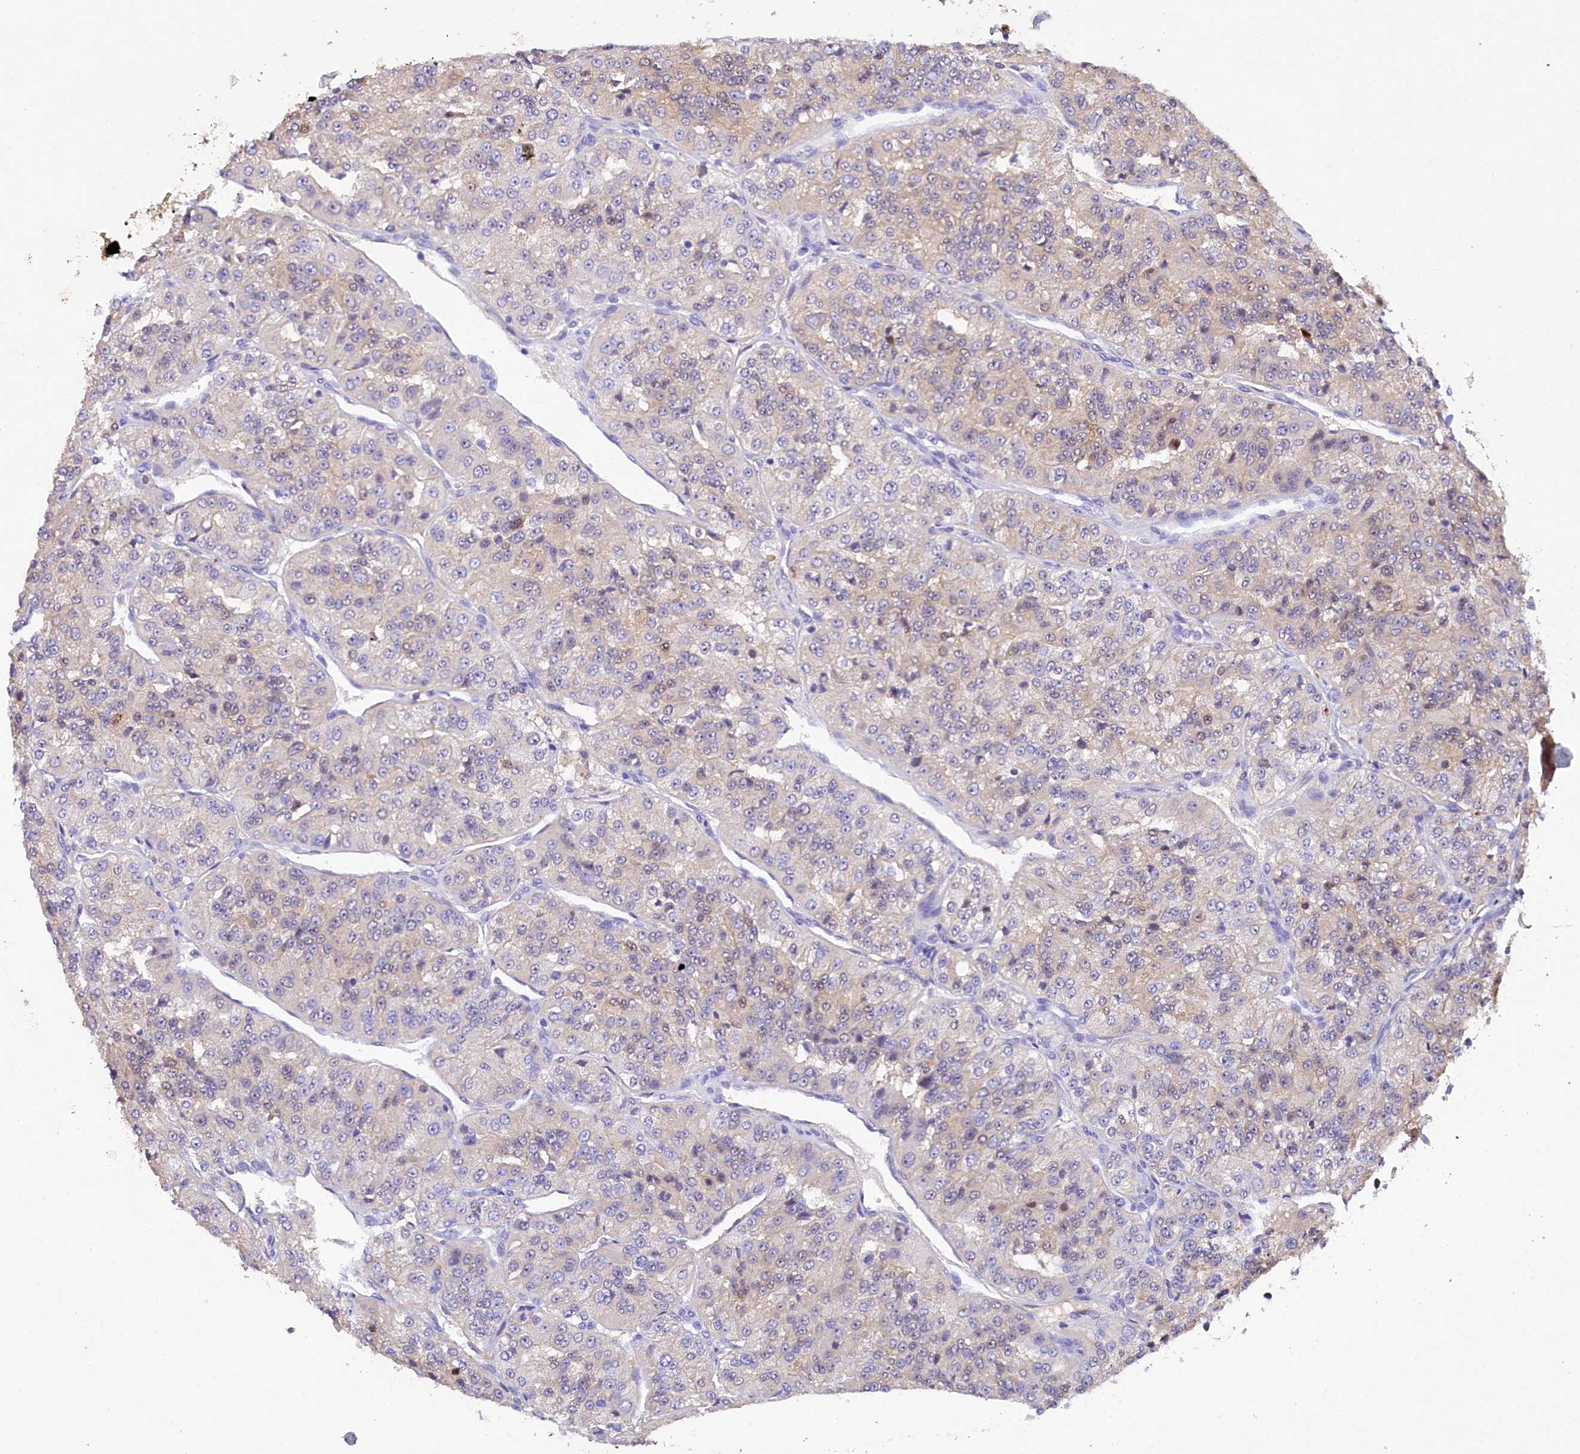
{"staining": {"intensity": "weak", "quantity": "25%-75%", "location": "cytoplasmic/membranous"}, "tissue": "renal cancer", "cell_type": "Tumor cells", "image_type": "cancer", "snomed": [{"axis": "morphology", "description": "Adenocarcinoma, NOS"}, {"axis": "topography", "description": "Kidney"}], "caption": "Human renal cancer stained with a brown dye reveals weak cytoplasmic/membranous positive positivity in approximately 25%-75% of tumor cells.", "gene": "TGDS", "patient": {"sex": "female", "age": 63}}